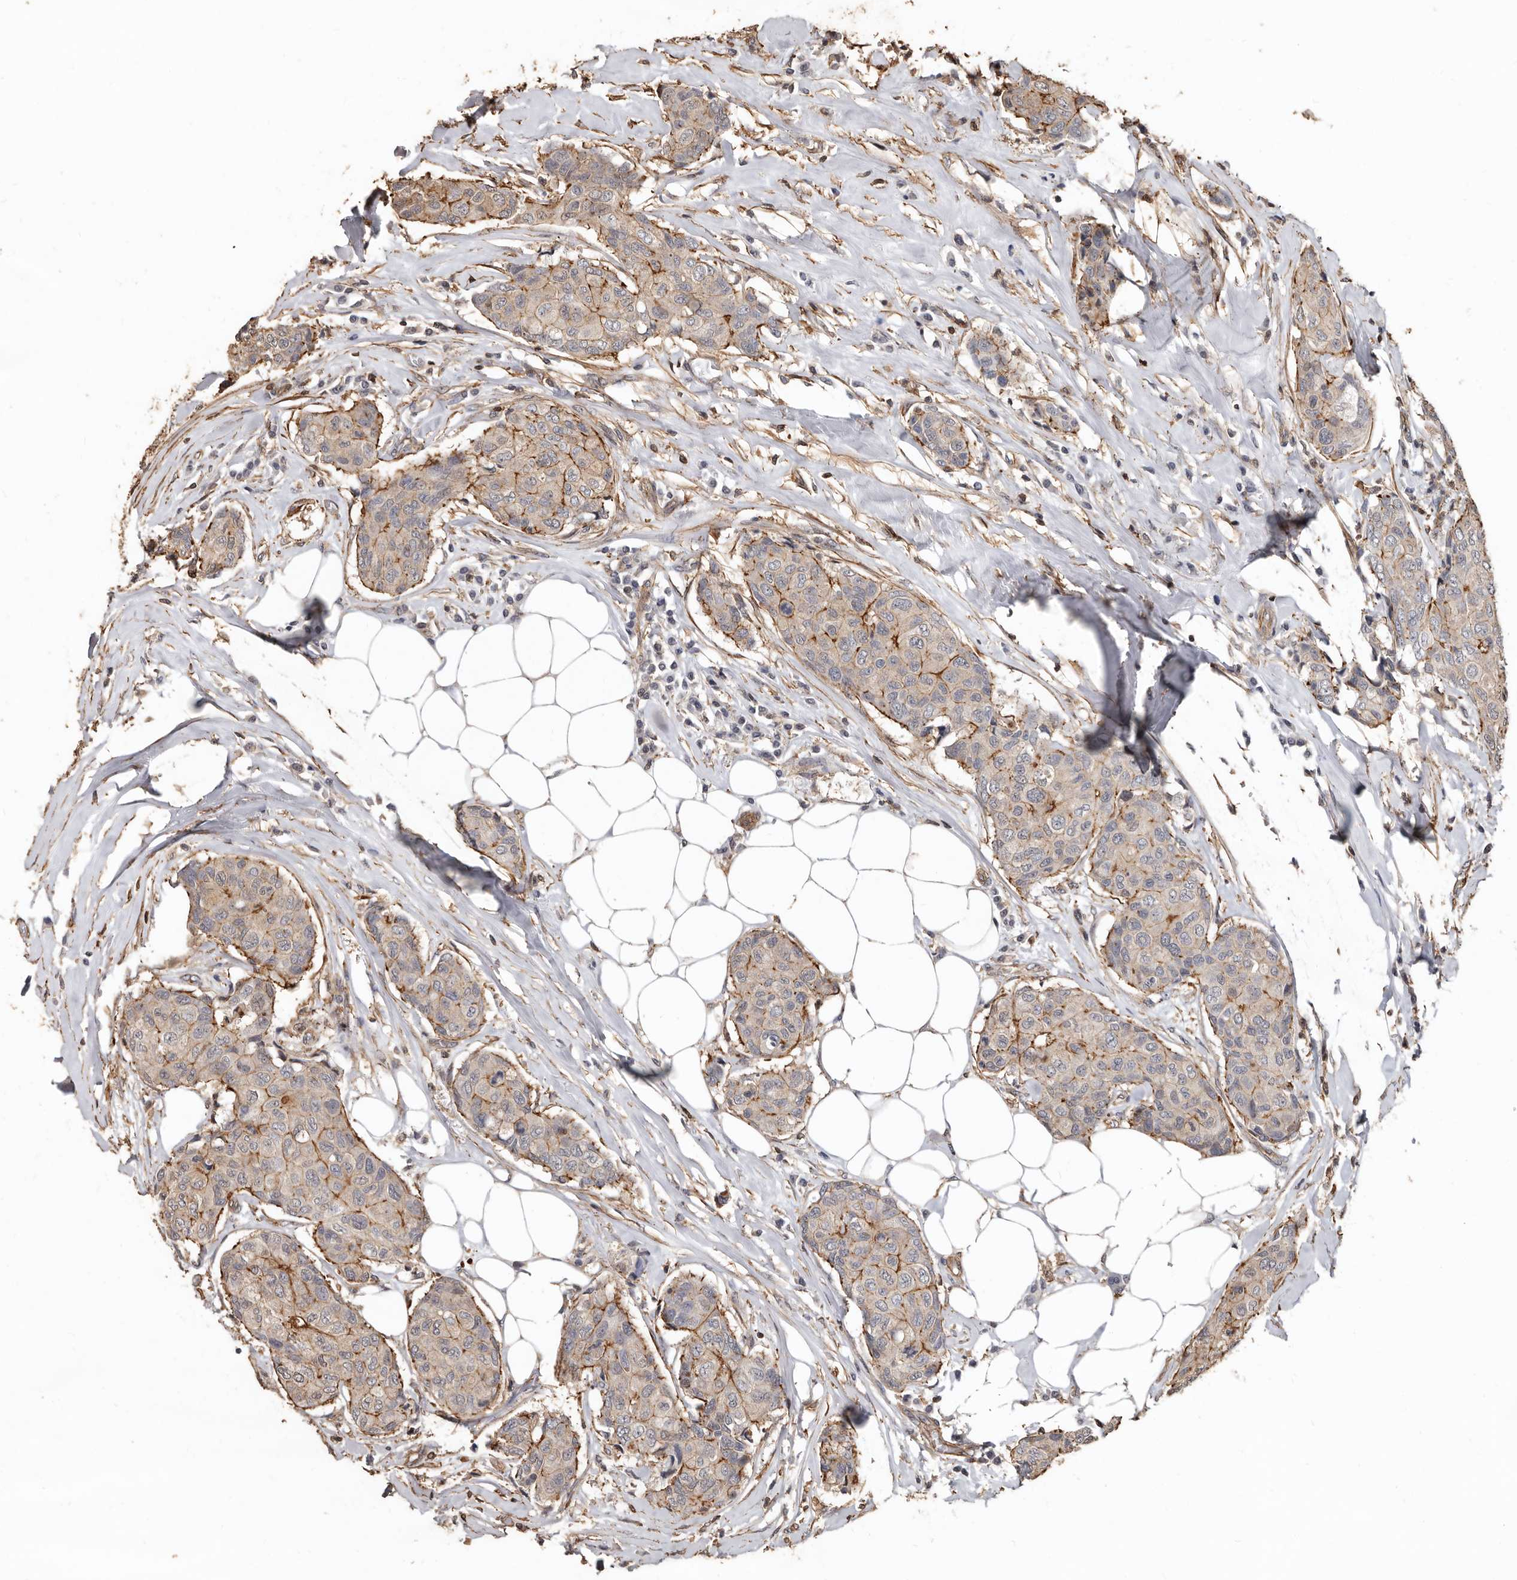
{"staining": {"intensity": "moderate", "quantity": "<25%", "location": "cytoplasmic/membranous"}, "tissue": "breast cancer", "cell_type": "Tumor cells", "image_type": "cancer", "snomed": [{"axis": "morphology", "description": "Duct carcinoma"}, {"axis": "topography", "description": "Breast"}], "caption": "This is an image of immunohistochemistry staining of breast cancer (intraductal carcinoma), which shows moderate positivity in the cytoplasmic/membranous of tumor cells.", "gene": "GSK3A", "patient": {"sex": "female", "age": 80}}